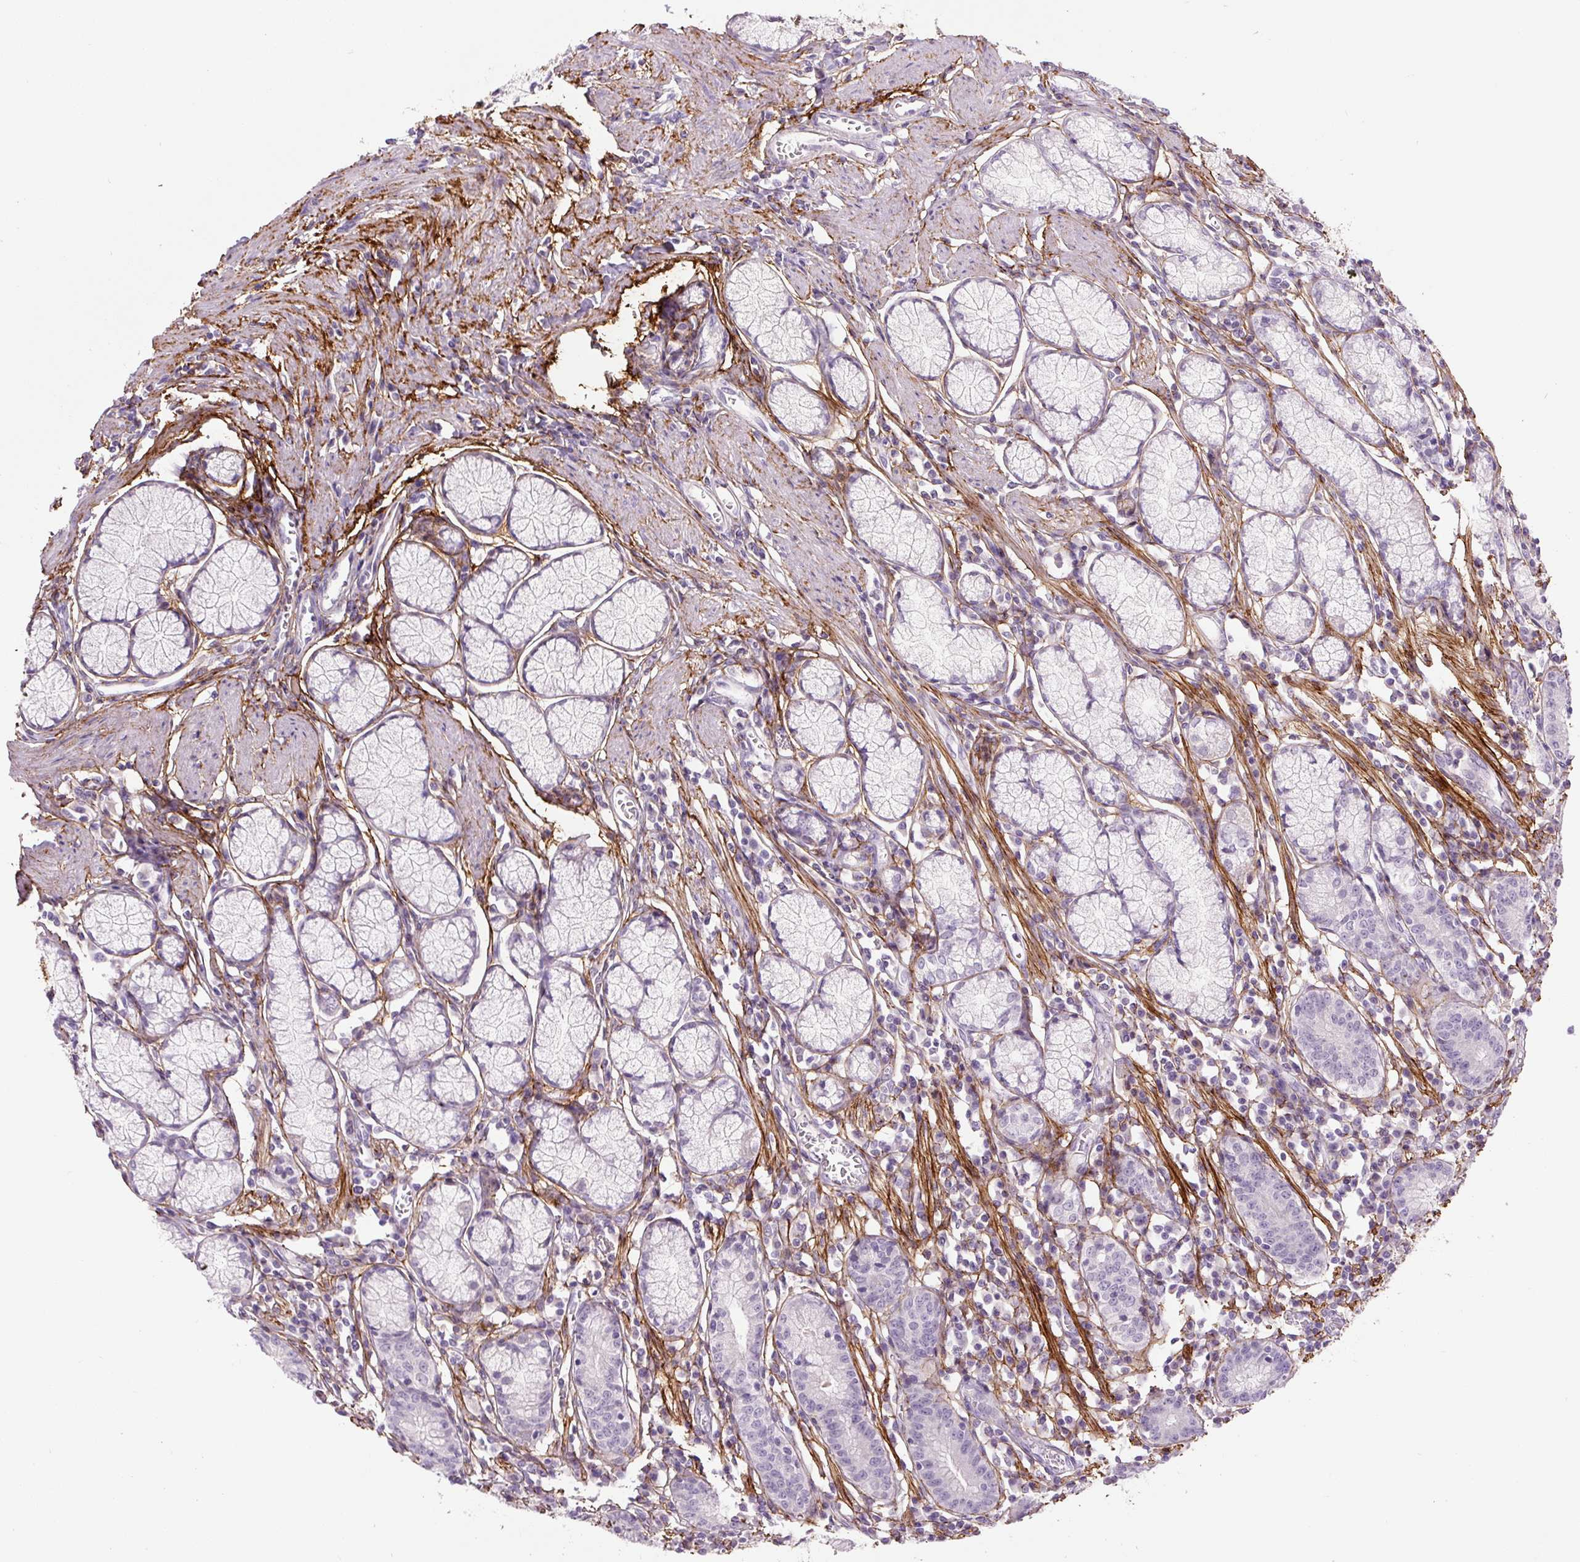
{"staining": {"intensity": "negative", "quantity": "none", "location": "none"}, "tissue": "stomach", "cell_type": "Glandular cells", "image_type": "normal", "snomed": [{"axis": "morphology", "description": "Normal tissue, NOS"}, {"axis": "topography", "description": "Stomach"}], "caption": "The photomicrograph reveals no staining of glandular cells in unremarkable stomach. (DAB IHC with hematoxylin counter stain).", "gene": "FBN1", "patient": {"sex": "male", "age": 55}}